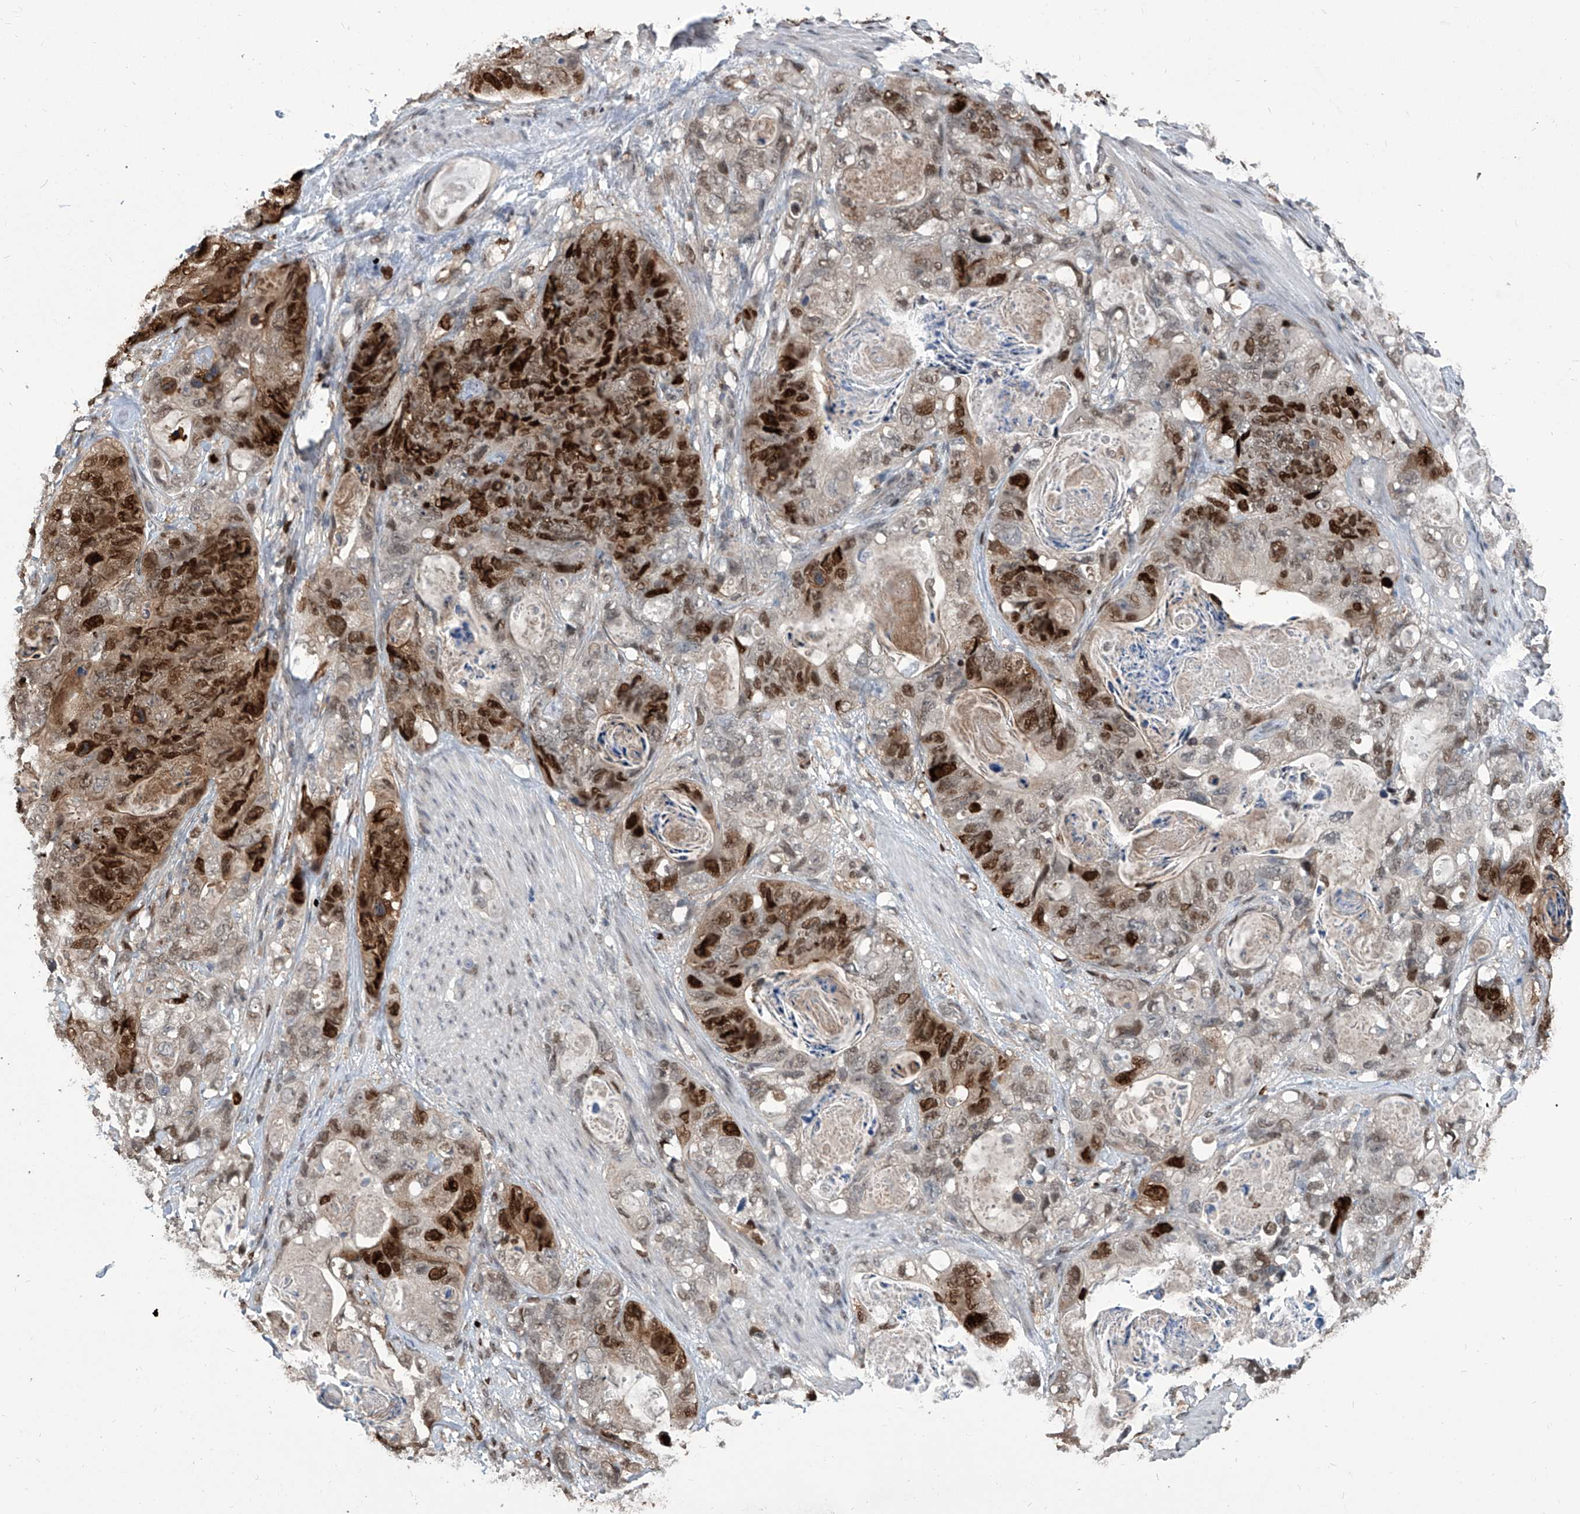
{"staining": {"intensity": "strong", "quantity": "25%-75%", "location": "nuclear"}, "tissue": "stomach cancer", "cell_type": "Tumor cells", "image_type": "cancer", "snomed": [{"axis": "morphology", "description": "Normal tissue, NOS"}, {"axis": "morphology", "description": "Adenocarcinoma, NOS"}, {"axis": "topography", "description": "Stomach"}], "caption": "Immunohistochemical staining of human stomach cancer exhibits high levels of strong nuclear protein expression in about 25%-75% of tumor cells. (Stains: DAB in brown, nuclei in blue, Microscopy: brightfield microscopy at high magnification).", "gene": "PCNA", "patient": {"sex": "female", "age": 89}}